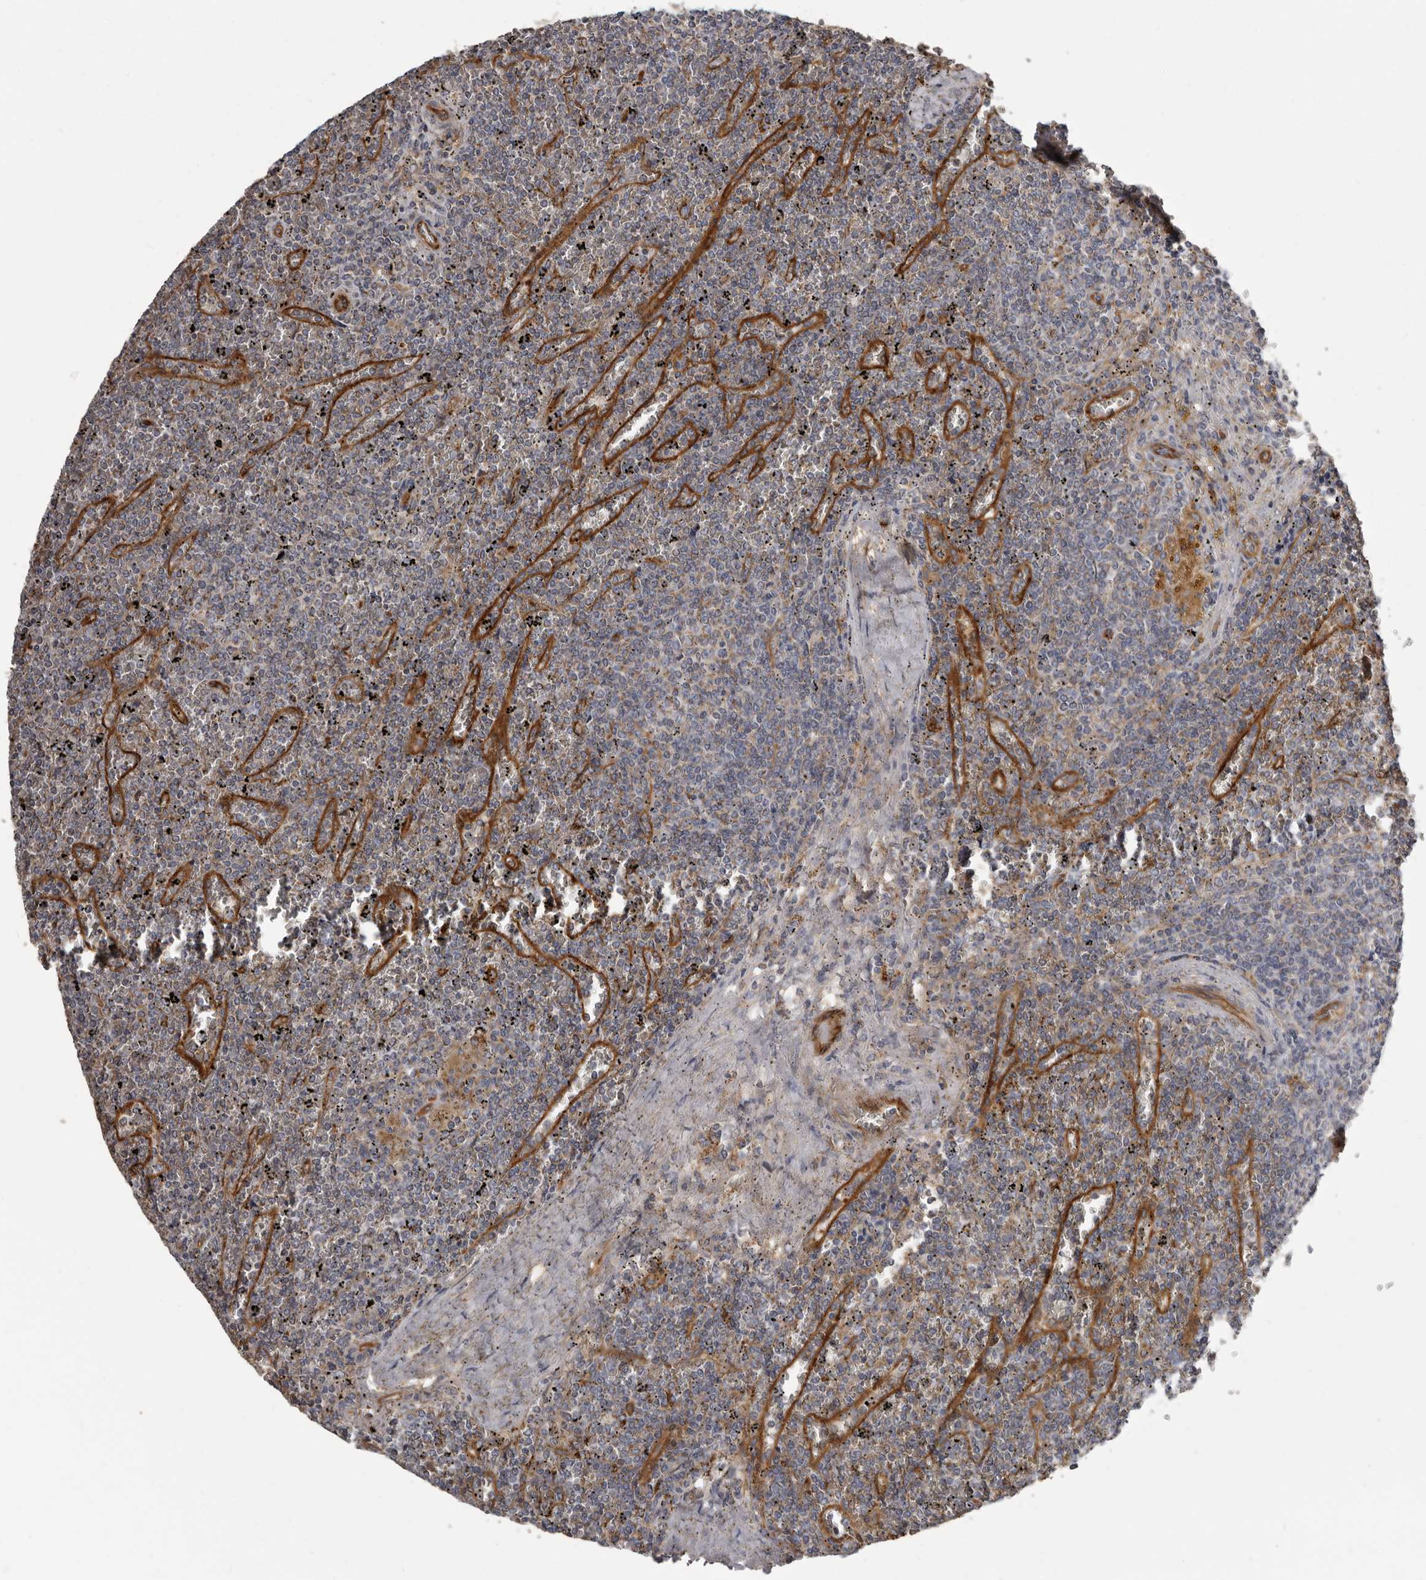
{"staining": {"intensity": "negative", "quantity": "none", "location": "none"}, "tissue": "lymphoma", "cell_type": "Tumor cells", "image_type": "cancer", "snomed": [{"axis": "morphology", "description": "Malignant lymphoma, non-Hodgkin's type, Low grade"}, {"axis": "topography", "description": "Spleen"}], "caption": "High power microscopy image of an immunohistochemistry (IHC) photomicrograph of low-grade malignant lymphoma, non-Hodgkin's type, revealing no significant staining in tumor cells.", "gene": "ENAH", "patient": {"sex": "female", "age": 19}}